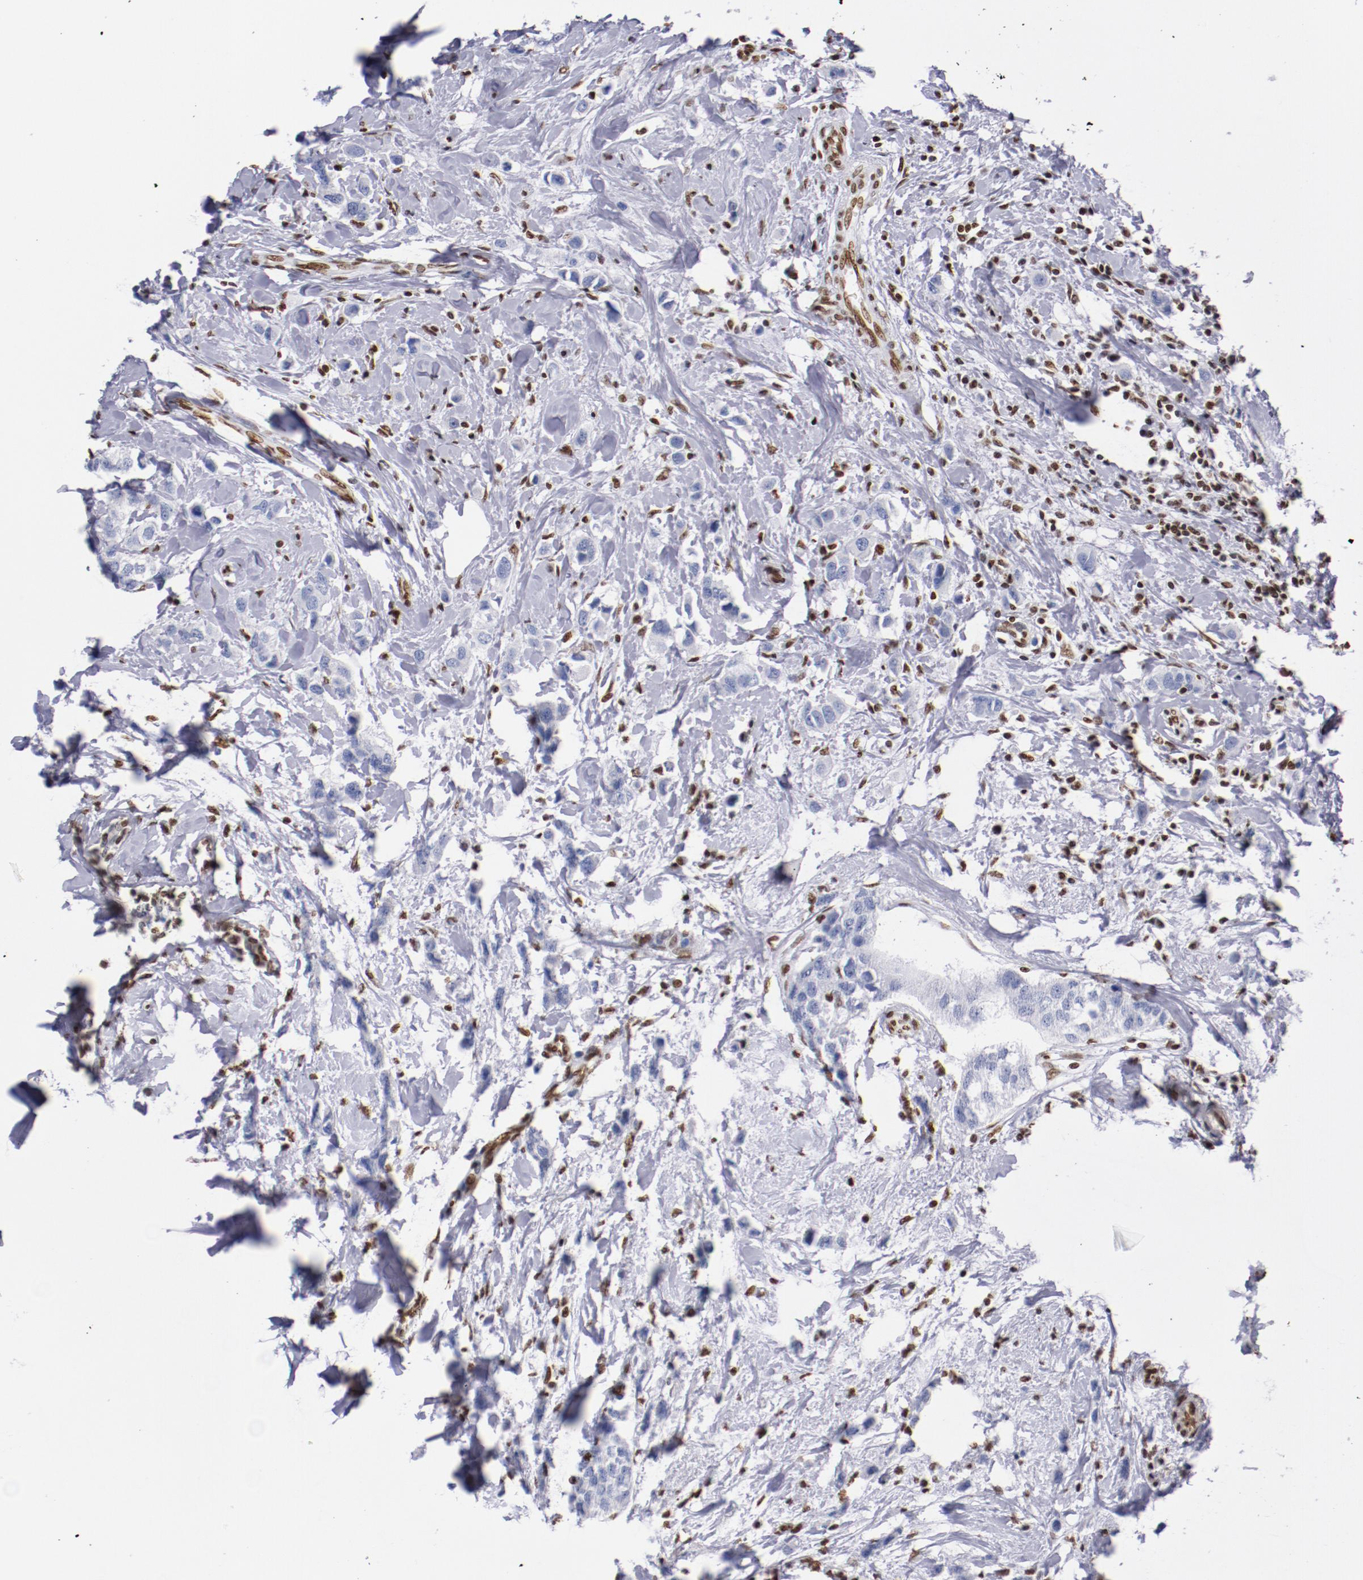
{"staining": {"intensity": "negative", "quantity": "none", "location": "none"}, "tissue": "breast cancer", "cell_type": "Tumor cells", "image_type": "cancer", "snomed": [{"axis": "morphology", "description": "Normal tissue, NOS"}, {"axis": "morphology", "description": "Duct carcinoma"}, {"axis": "topography", "description": "Breast"}], "caption": "Immunohistochemistry photomicrograph of neoplastic tissue: human breast cancer (infiltrating ductal carcinoma) stained with DAB (3,3'-diaminobenzidine) displays no significant protein expression in tumor cells.", "gene": "IFI16", "patient": {"sex": "female", "age": 50}}